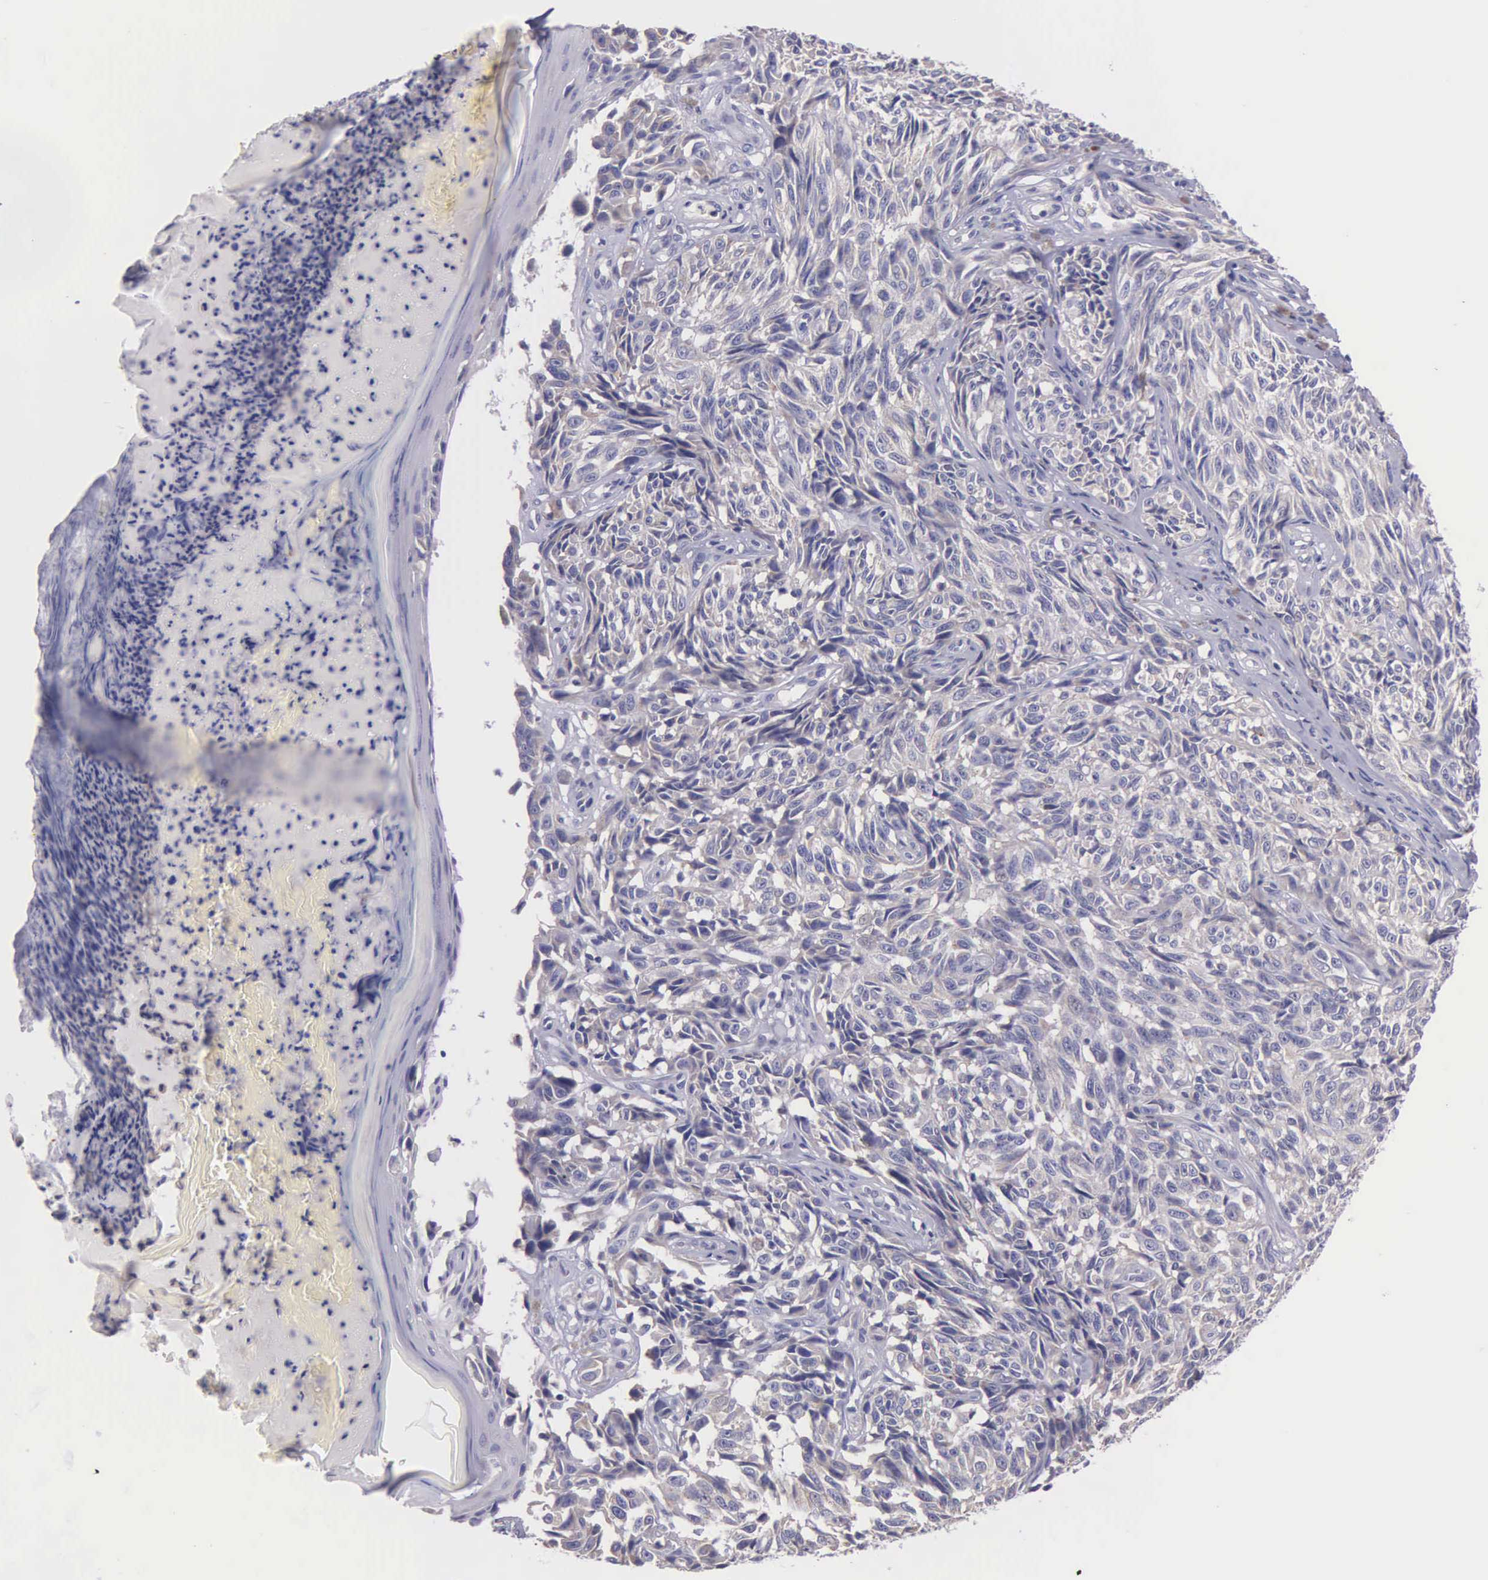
{"staining": {"intensity": "negative", "quantity": "none", "location": "none"}, "tissue": "melanoma", "cell_type": "Tumor cells", "image_type": "cancer", "snomed": [{"axis": "morphology", "description": "Malignant melanoma, NOS"}, {"axis": "topography", "description": "Skin"}], "caption": "High power microscopy histopathology image of an immunohistochemistry micrograph of malignant melanoma, revealing no significant staining in tumor cells.", "gene": "MIA2", "patient": {"sex": "male", "age": 67}}